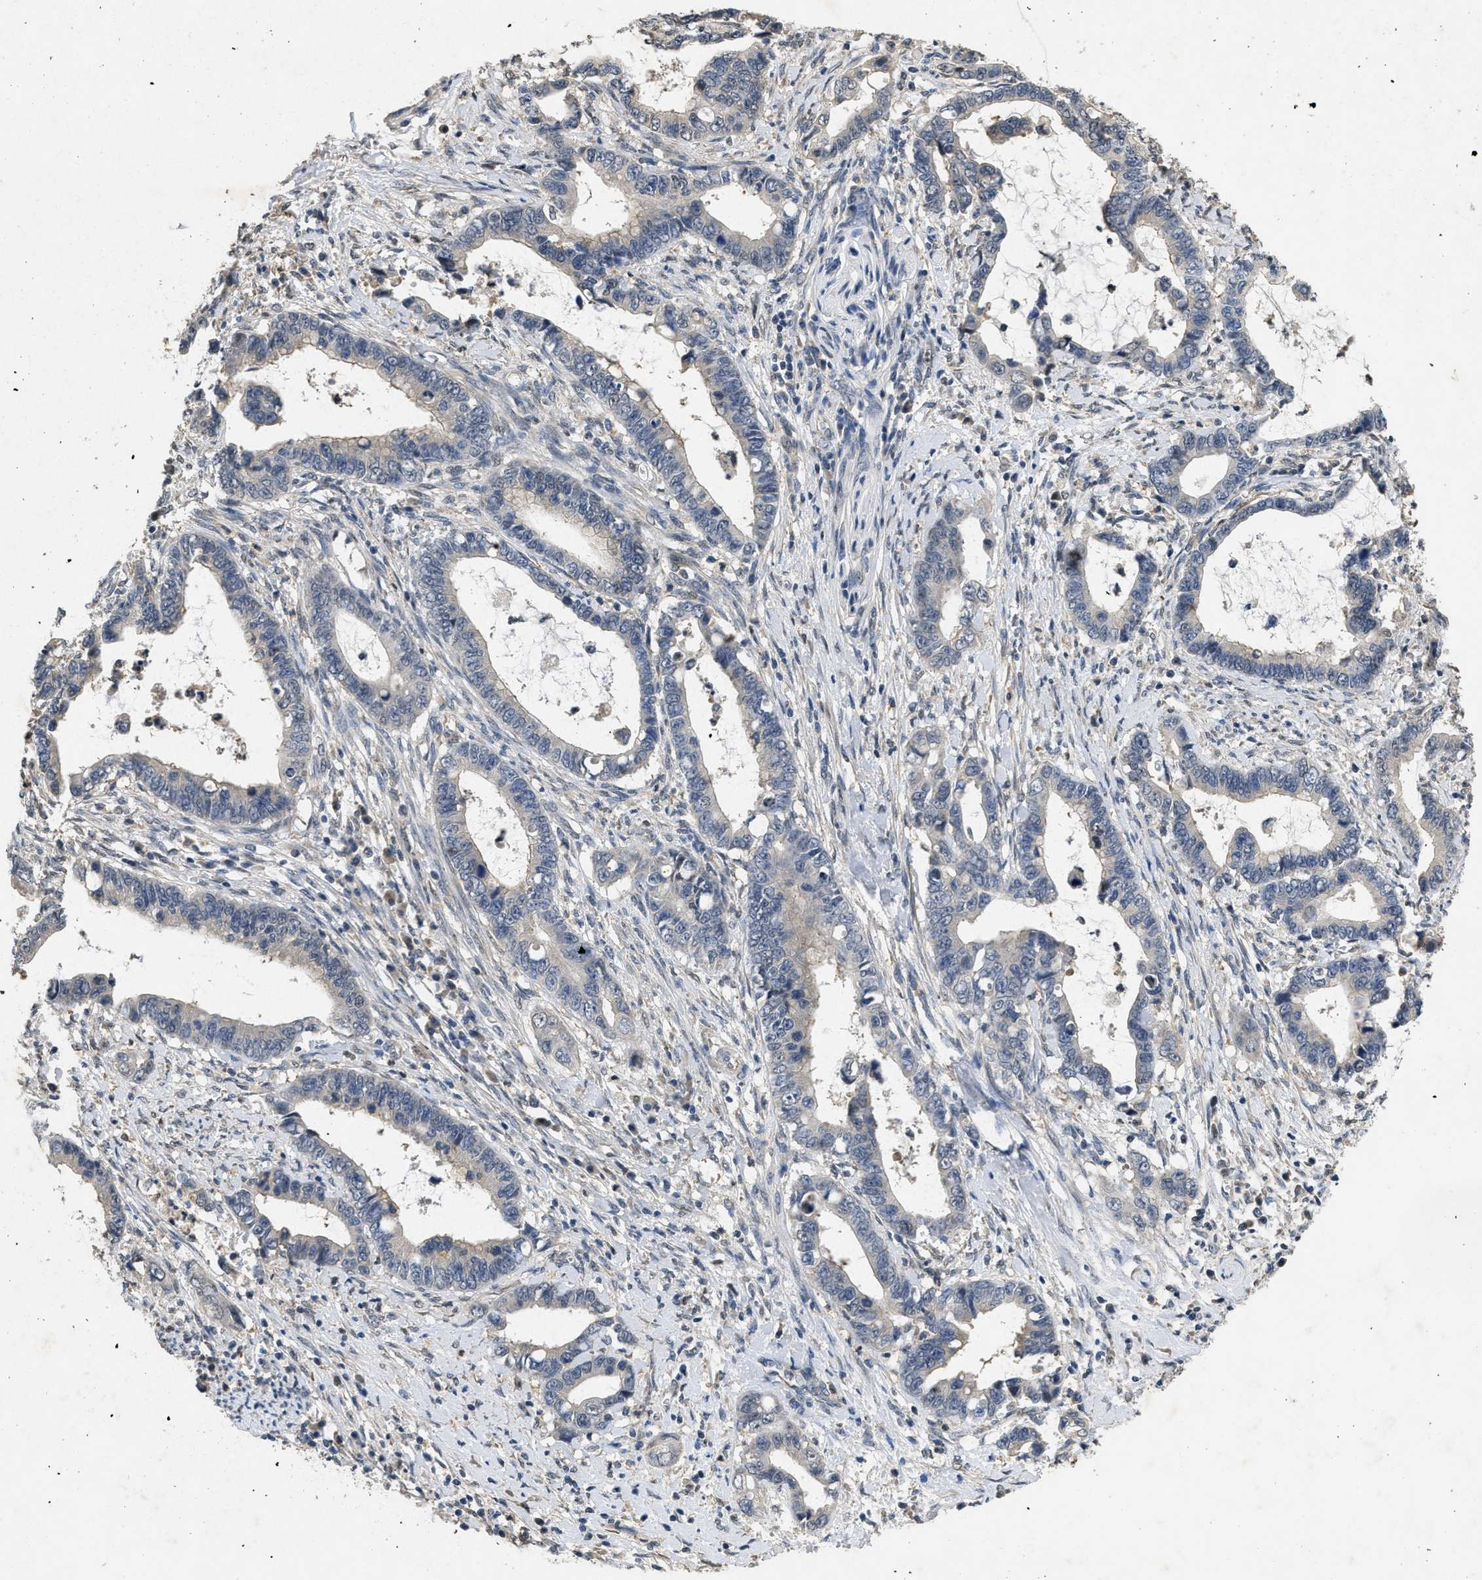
{"staining": {"intensity": "weak", "quantity": "<25%", "location": "cytoplasmic/membranous"}, "tissue": "cervical cancer", "cell_type": "Tumor cells", "image_type": "cancer", "snomed": [{"axis": "morphology", "description": "Adenocarcinoma, NOS"}, {"axis": "topography", "description": "Cervix"}], "caption": "Immunohistochemistry (IHC) micrograph of neoplastic tissue: cervical adenocarcinoma stained with DAB (3,3'-diaminobenzidine) reveals no significant protein expression in tumor cells.", "gene": "PAPOLG", "patient": {"sex": "female", "age": 44}}